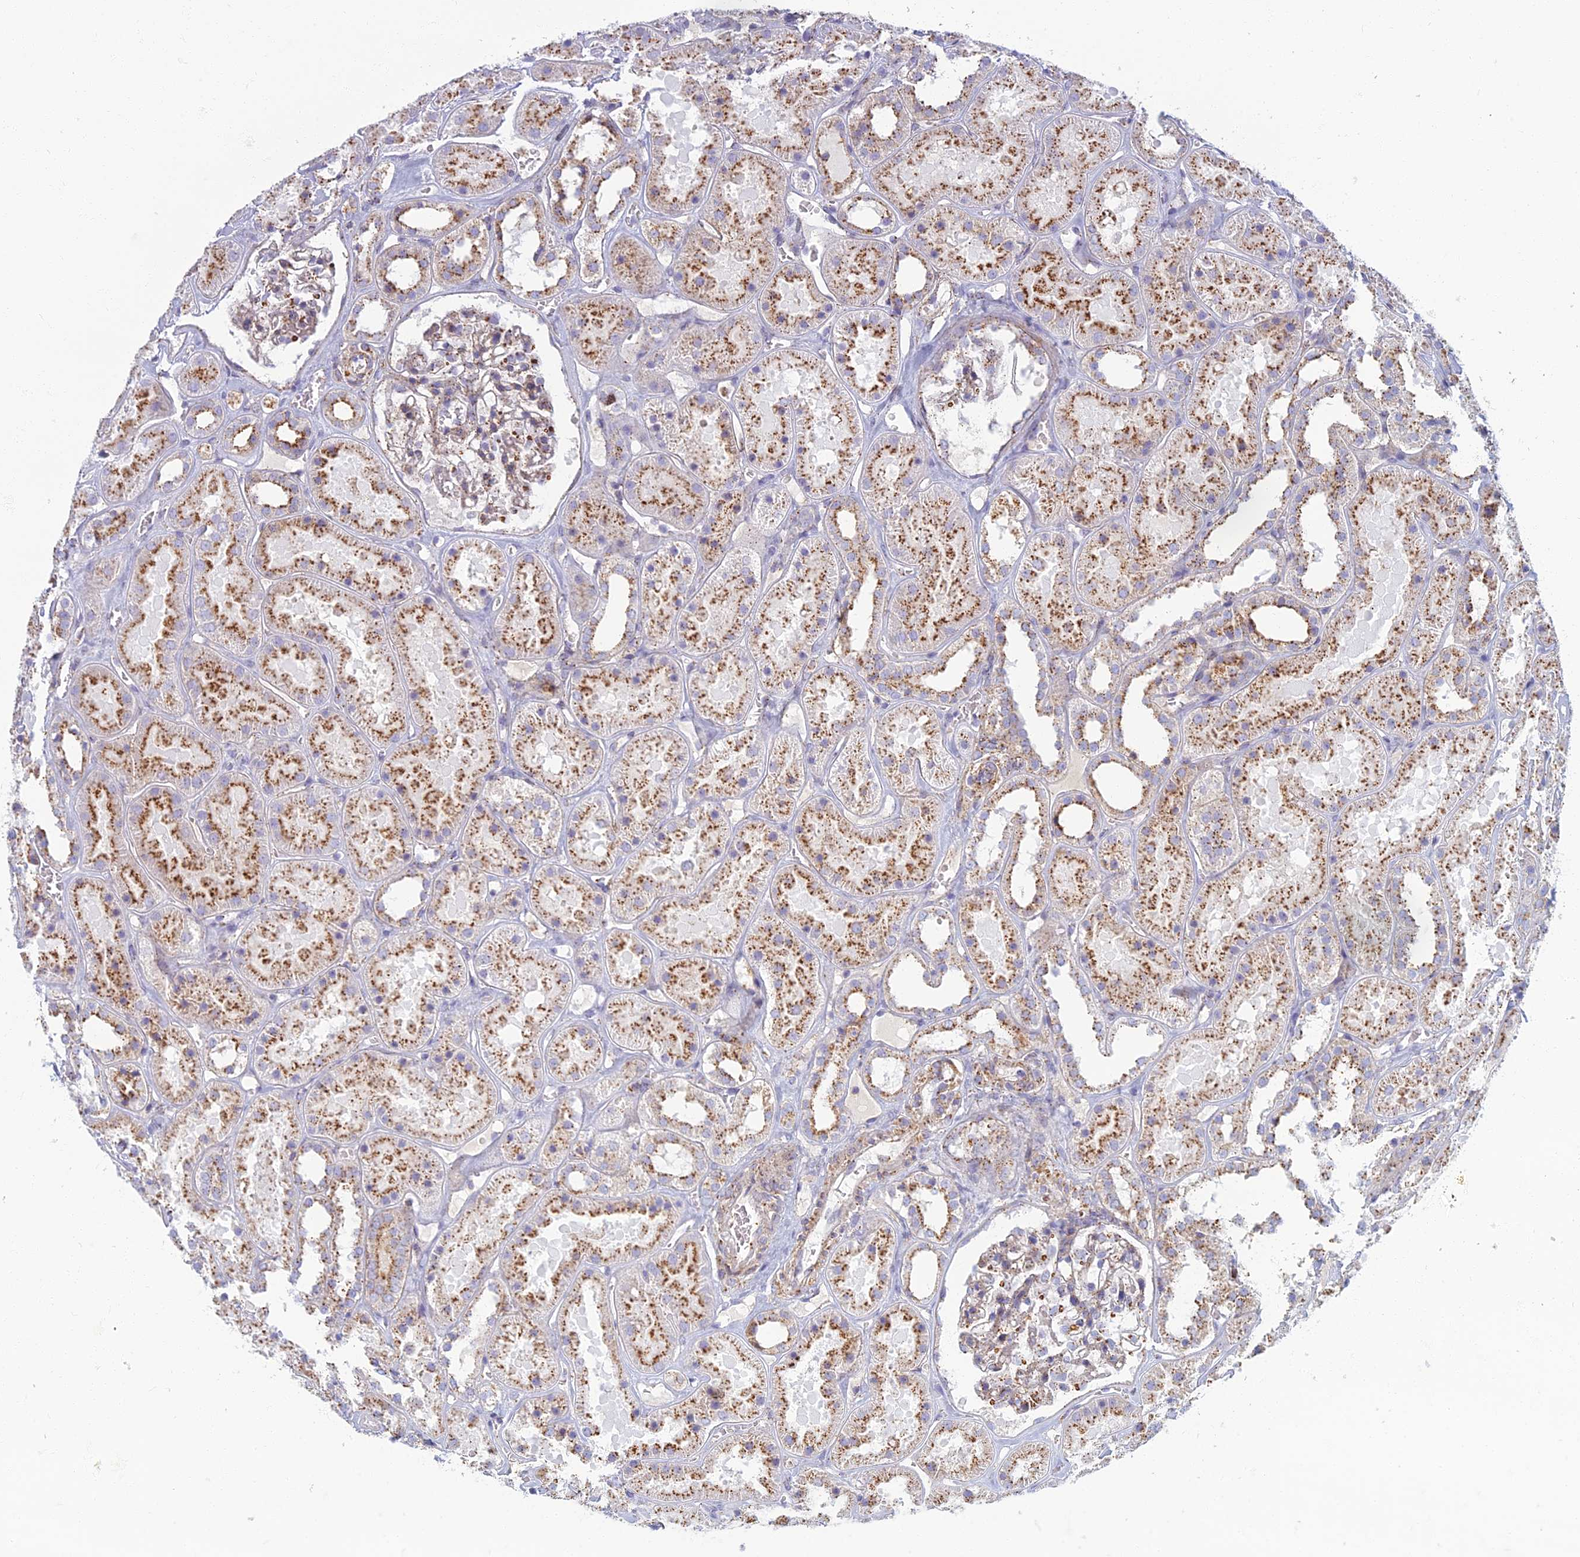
{"staining": {"intensity": "weak", "quantity": "25%-75%", "location": "cytoplasmic/membranous"}, "tissue": "kidney", "cell_type": "Cells in glomeruli", "image_type": "normal", "snomed": [{"axis": "morphology", "description": "Normal tissue, NOS"}, {"axis": "topography", "description": "Kidney"}], "caption": "This image displays immunohistochemistry (IHC) staining of unremarkable human kidney, with low weak cytoplasmic/membranous staining in about 25%-75% of cells in glomeruli.", "gene": "CHMP4B", "patient": {"sex": "female", "age": 41}}